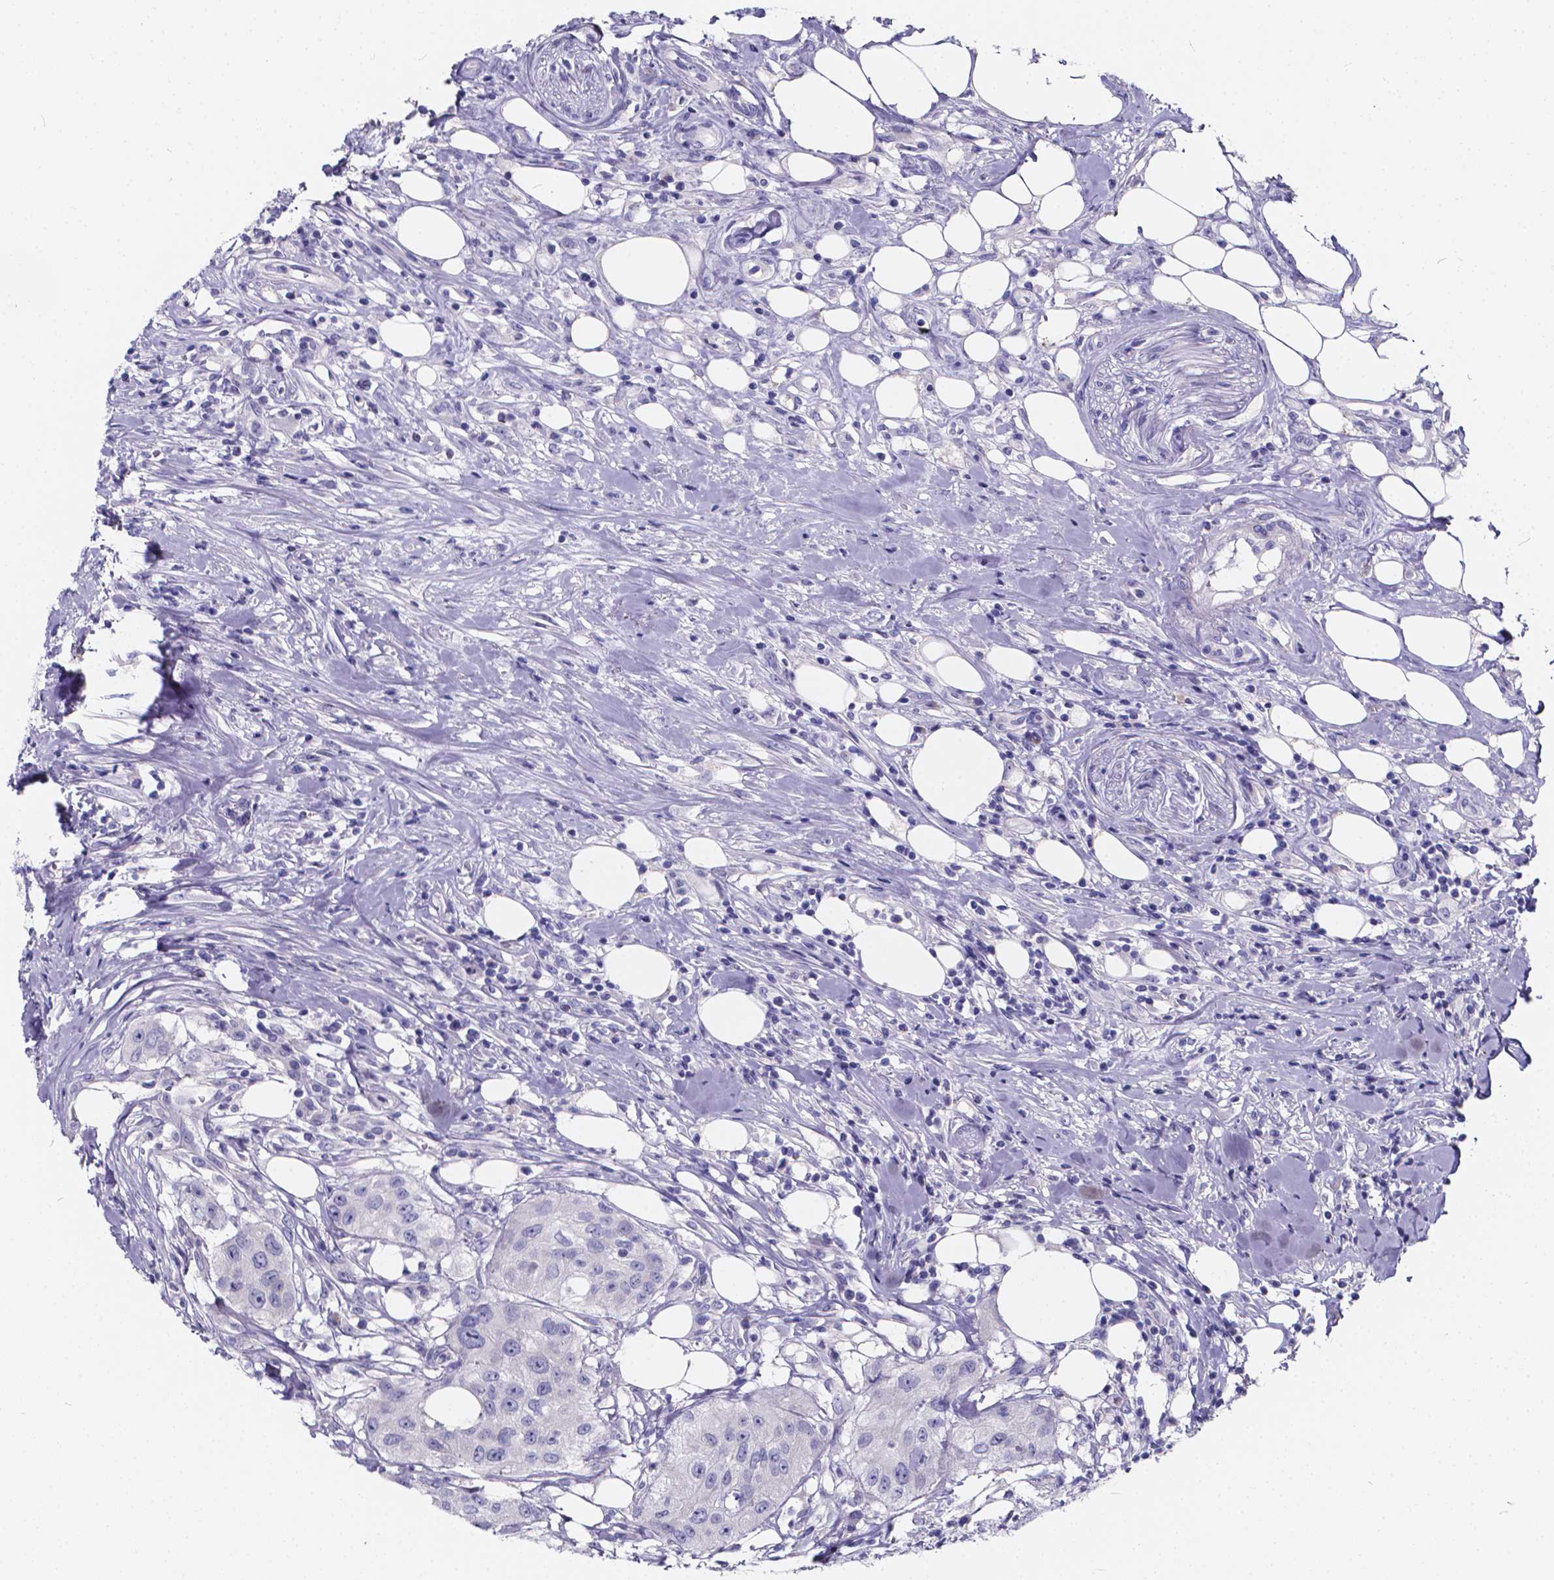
{"staining": {"intensity": "negative", "quantity": "none", "location": "none"}, "tissue": "urothelial cancer", "cell_type": "Tumor cells", "image_type": "cancer", "snomed": [{"axis": "morphology", "description": "Urothelial carcinoma, High grade"}, {"axis": "topography", "description": "Urinary bladder"}], "caption": "This is an immunohistochemistry image of urothelial cancer. There is no staining in tumor cells.", "gene": "SPEF2", "patient": {"sex": "male", "age": 79}}